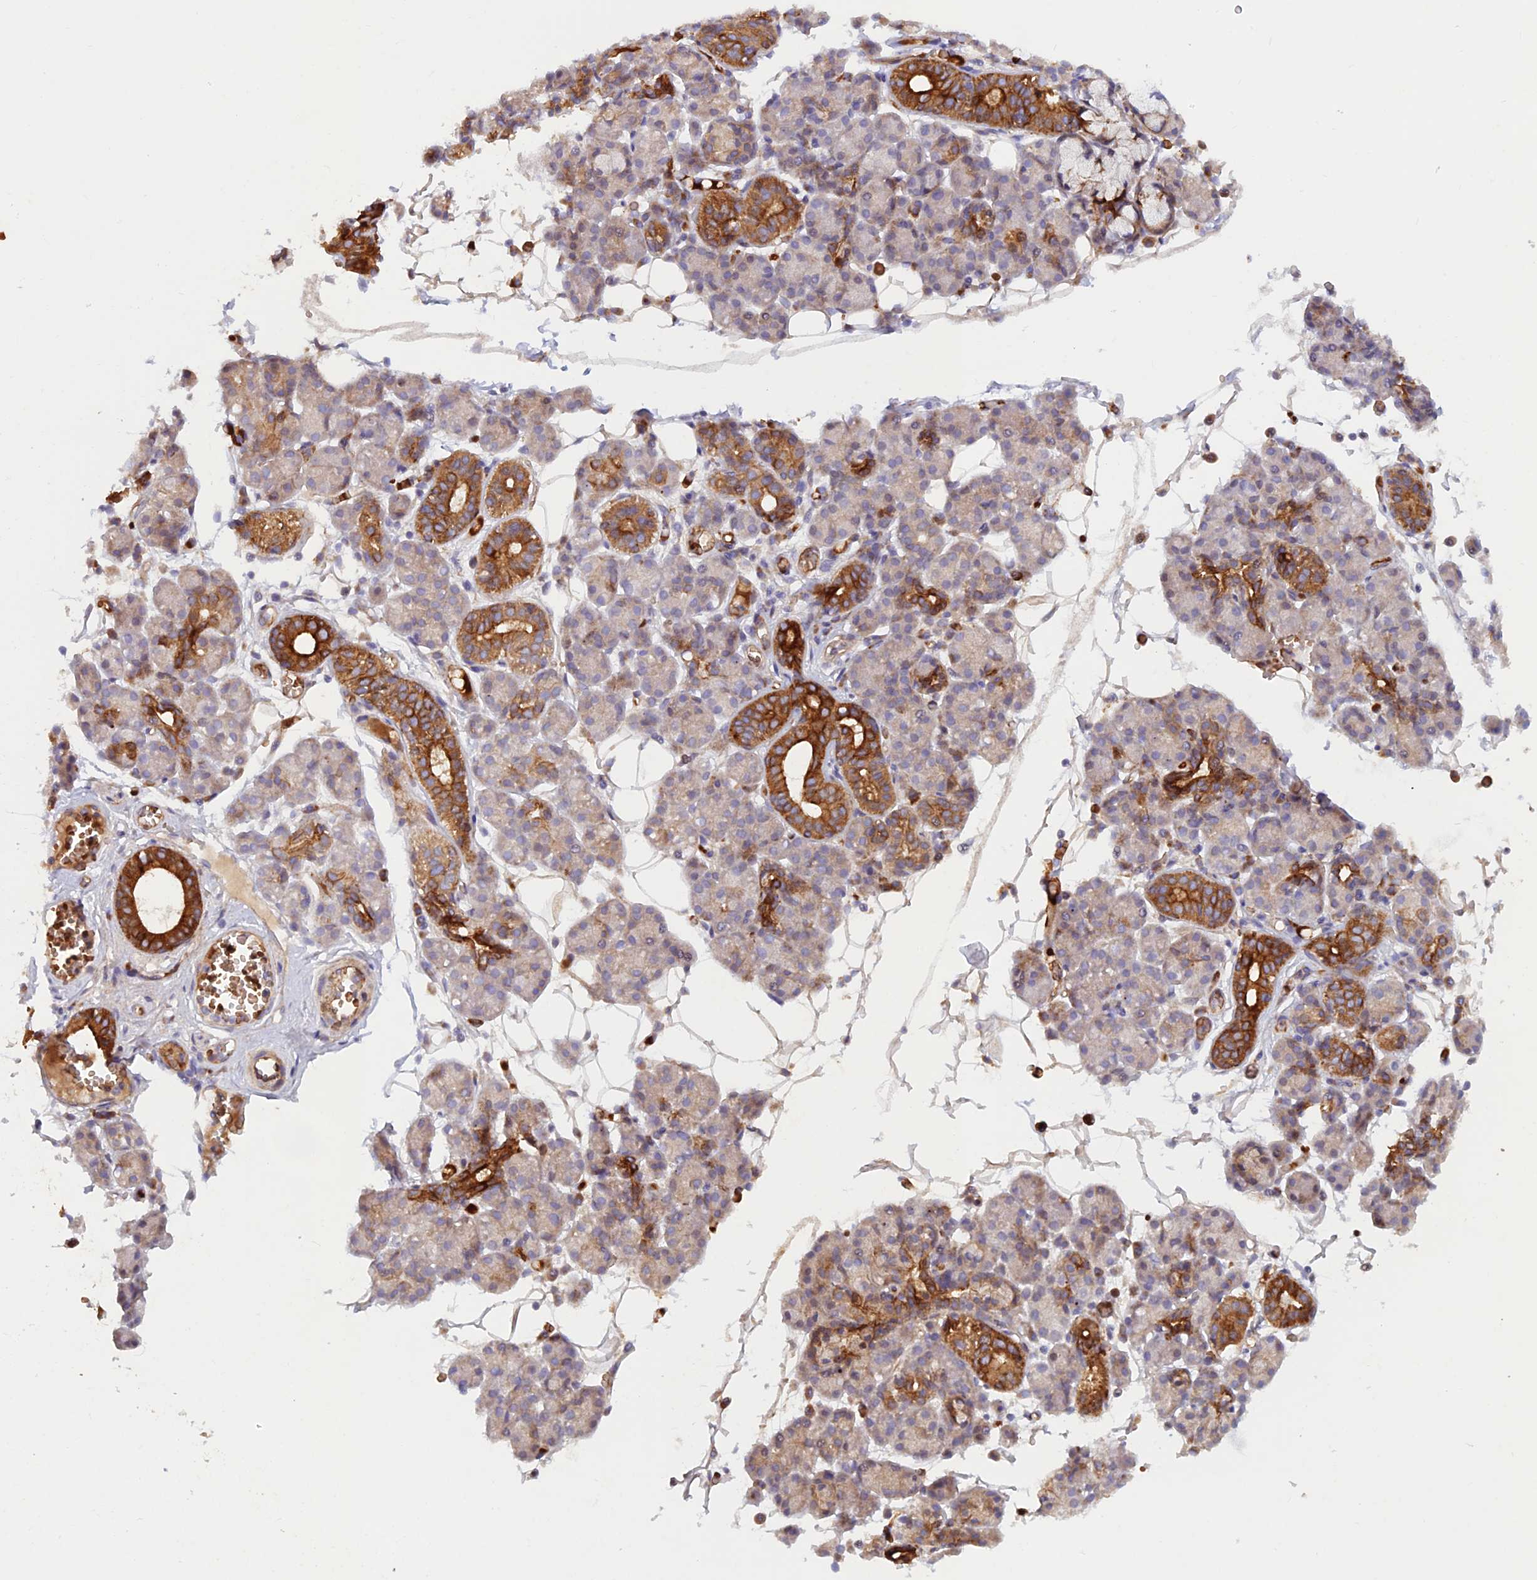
{"staining": {"intensity": "strong", "quantity": "25%-75%", "location": "cytoplasmic/membranous"}, "tissue": "salivary gland", "cell_type": "Glandular cells", "image_type": "normal", "snomed": [{"axis": "morphology", "description": "Normal tissue, NOS"}, {"axis": "topography", "description": "Salivary gland"}], "caption": "Glandular cells exhibit strong cytoplasmic/membranous staining in about 25%-75% of cells in normal salivary gland.", "gene": "GMCL1", "patient": {"sex": "male", "age": 63}}